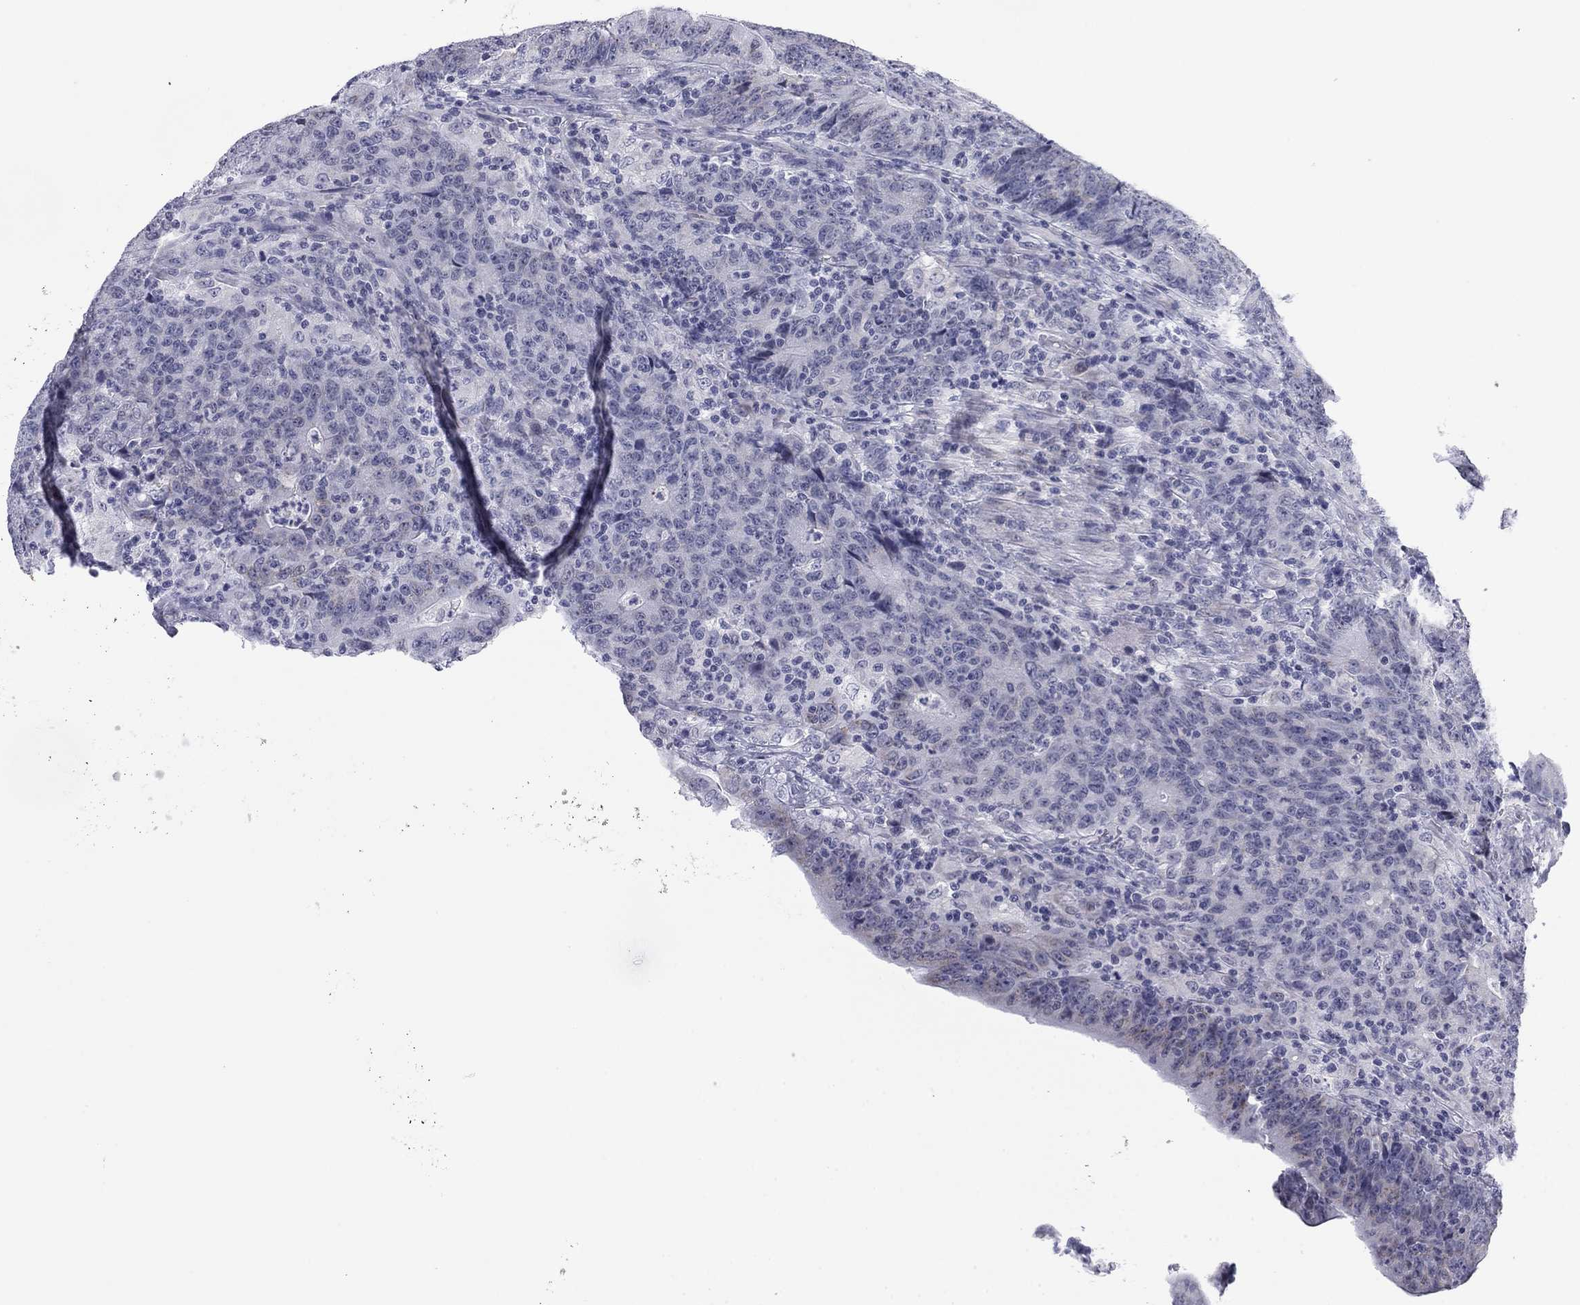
{"staining": {"intensity": "negative", "quantity": "none", "location": "none"}, "tissue": "colorectal cancer", "cell_type": "Tumor cells", "image_type": "cancer", "snomed": [{"axis": "morphology", "description": "Adenocarcinoma, NOS"}, {"axis": "topography", "description": "Colon"}], "caption": "This is an immunohistochemistry (IHC) histopathology image of human colorectal cancer (adenocarcinoma). There is no staining in tumor cells.", "gene": "PRPH", "patient": {"sex": "female", "age": 75}}